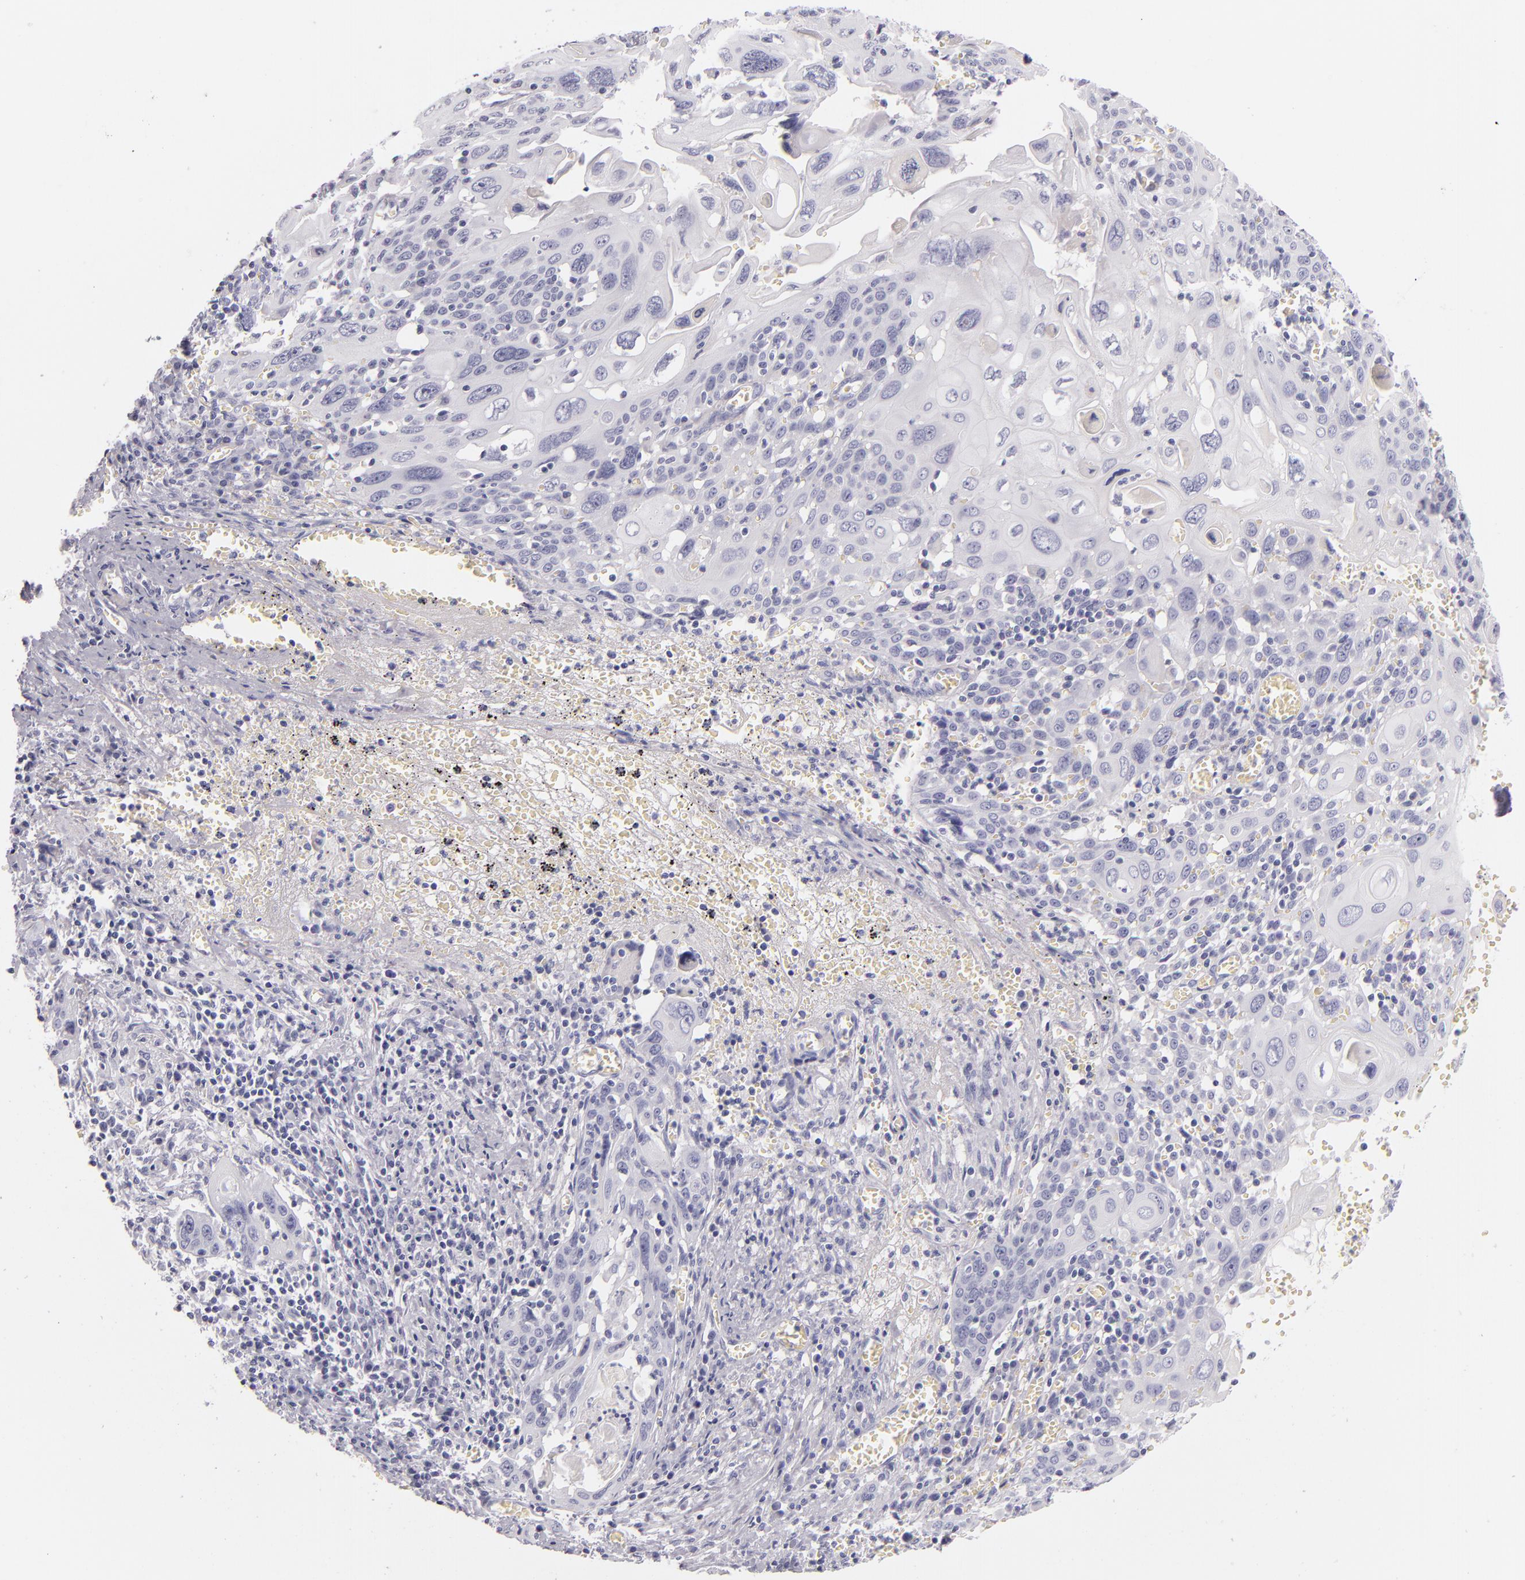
{"staining": {"intensity": "negative", "quantity": "none", "location": "none"}, "tissue": "cervical cancer", "cell_type": "Tumor cells", "image_type": "cancer", "snomed": [{"axis": "morphology", "description": "Squamous cell carcinoma, NOS"}, {"axis": "topography", "description": "Cervix"}], "caption": "Tumor cells are negative for protein expression in human squamous cell carcinoma (cervical).", "gene": "FABP1", "patient": {"sex": "female", "age": 54}}